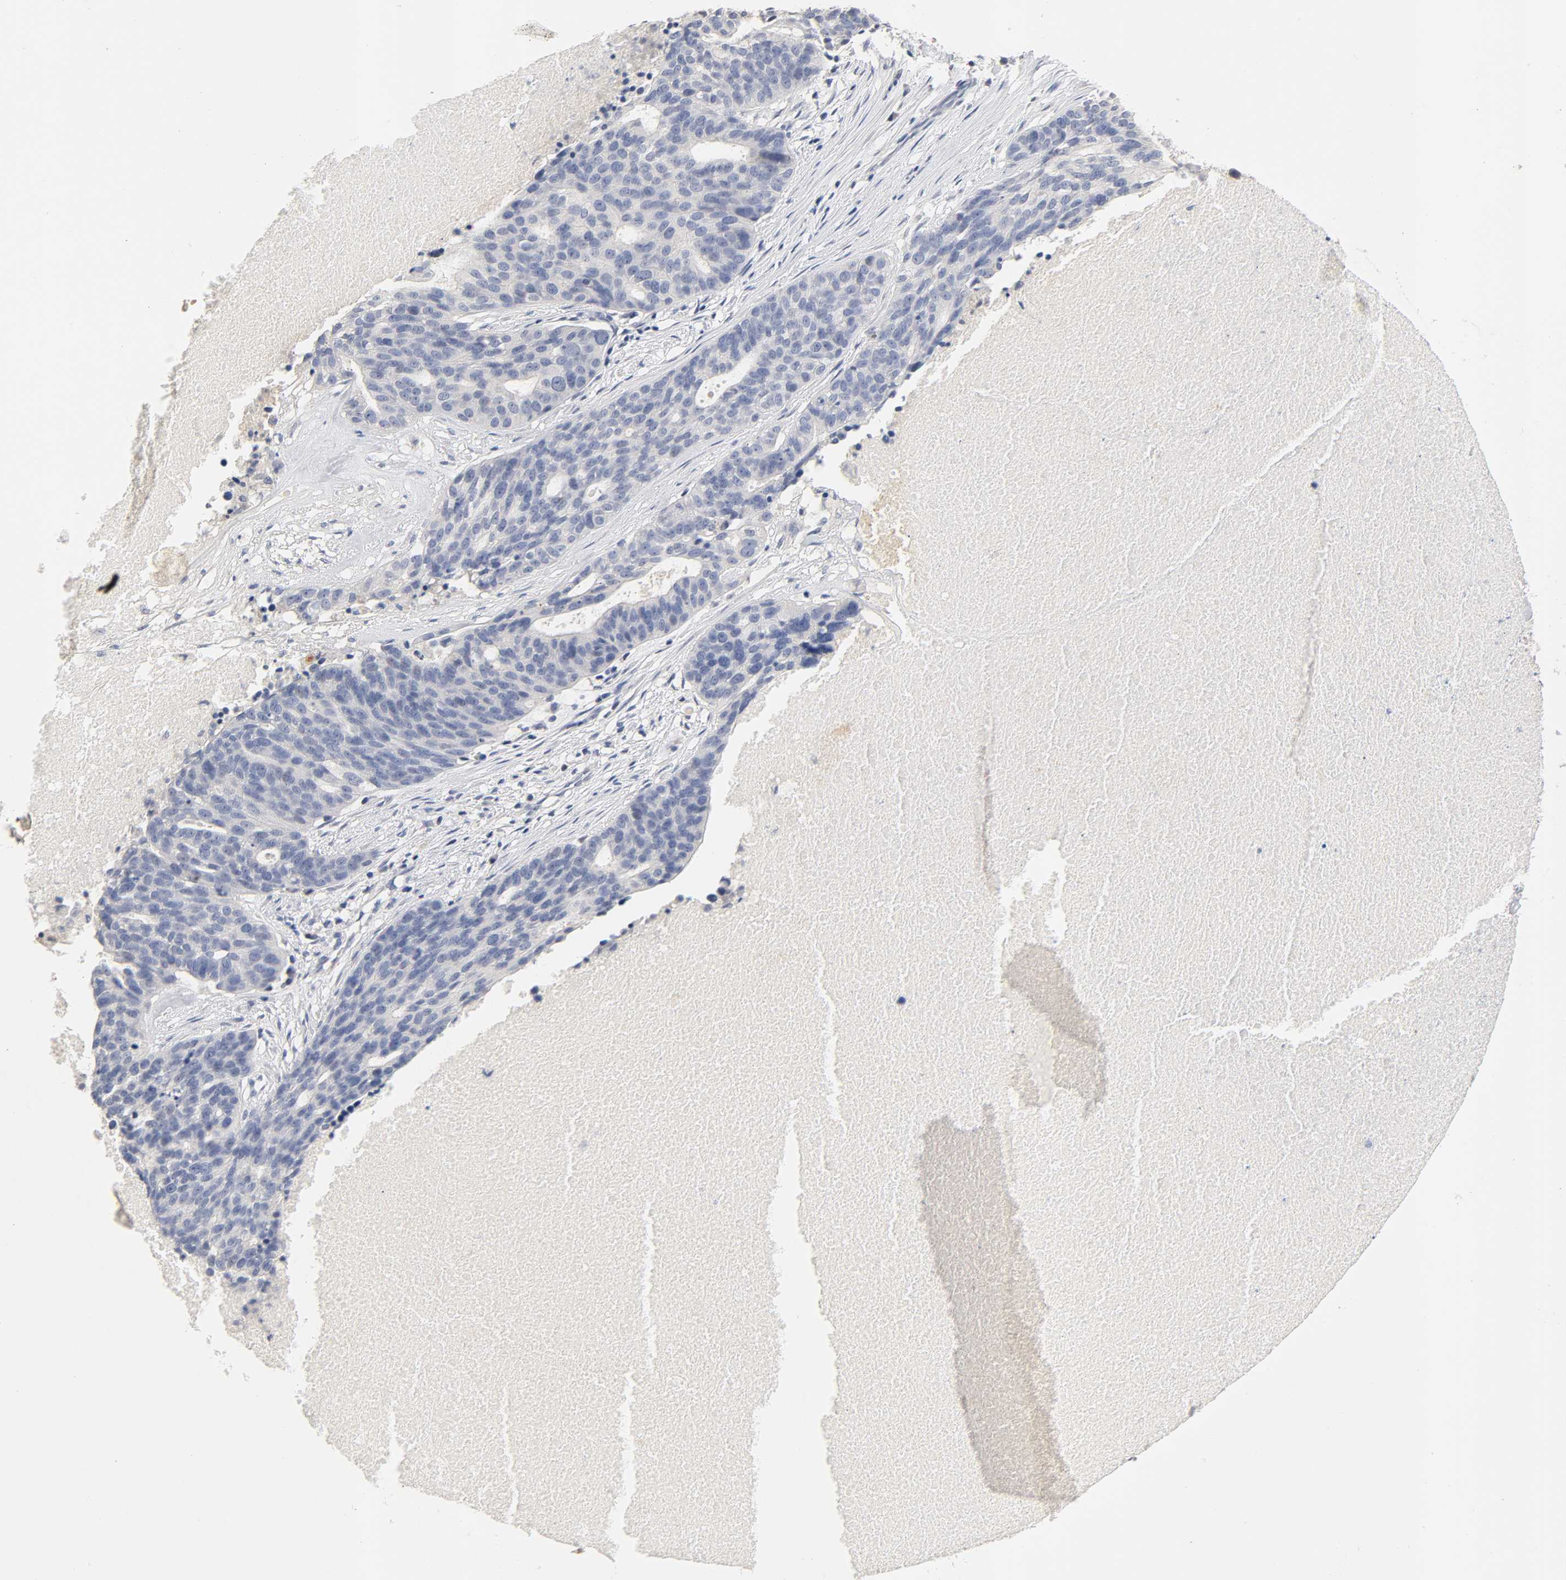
{"staining": {"intensity": "negative", "quantity": "none", "location": "none"}, "tissue": "ovarian cancer", "cell_type": "Tumor cells", "image_type": "cancer", "snomed": [{"axis": "morphology", "description": "Cystadenocarcinoma, serous, NOS"}, {"axis": "topography", "description": "Ovary"}], "caption": "There is no significant expression in tumor cells of ovarian cancer. (DAB immunohistochemistry visualized using brightfield microscopy, high magnification).", "gene": "OVOL1", "patient": {"sex": "female", "age": 59}}